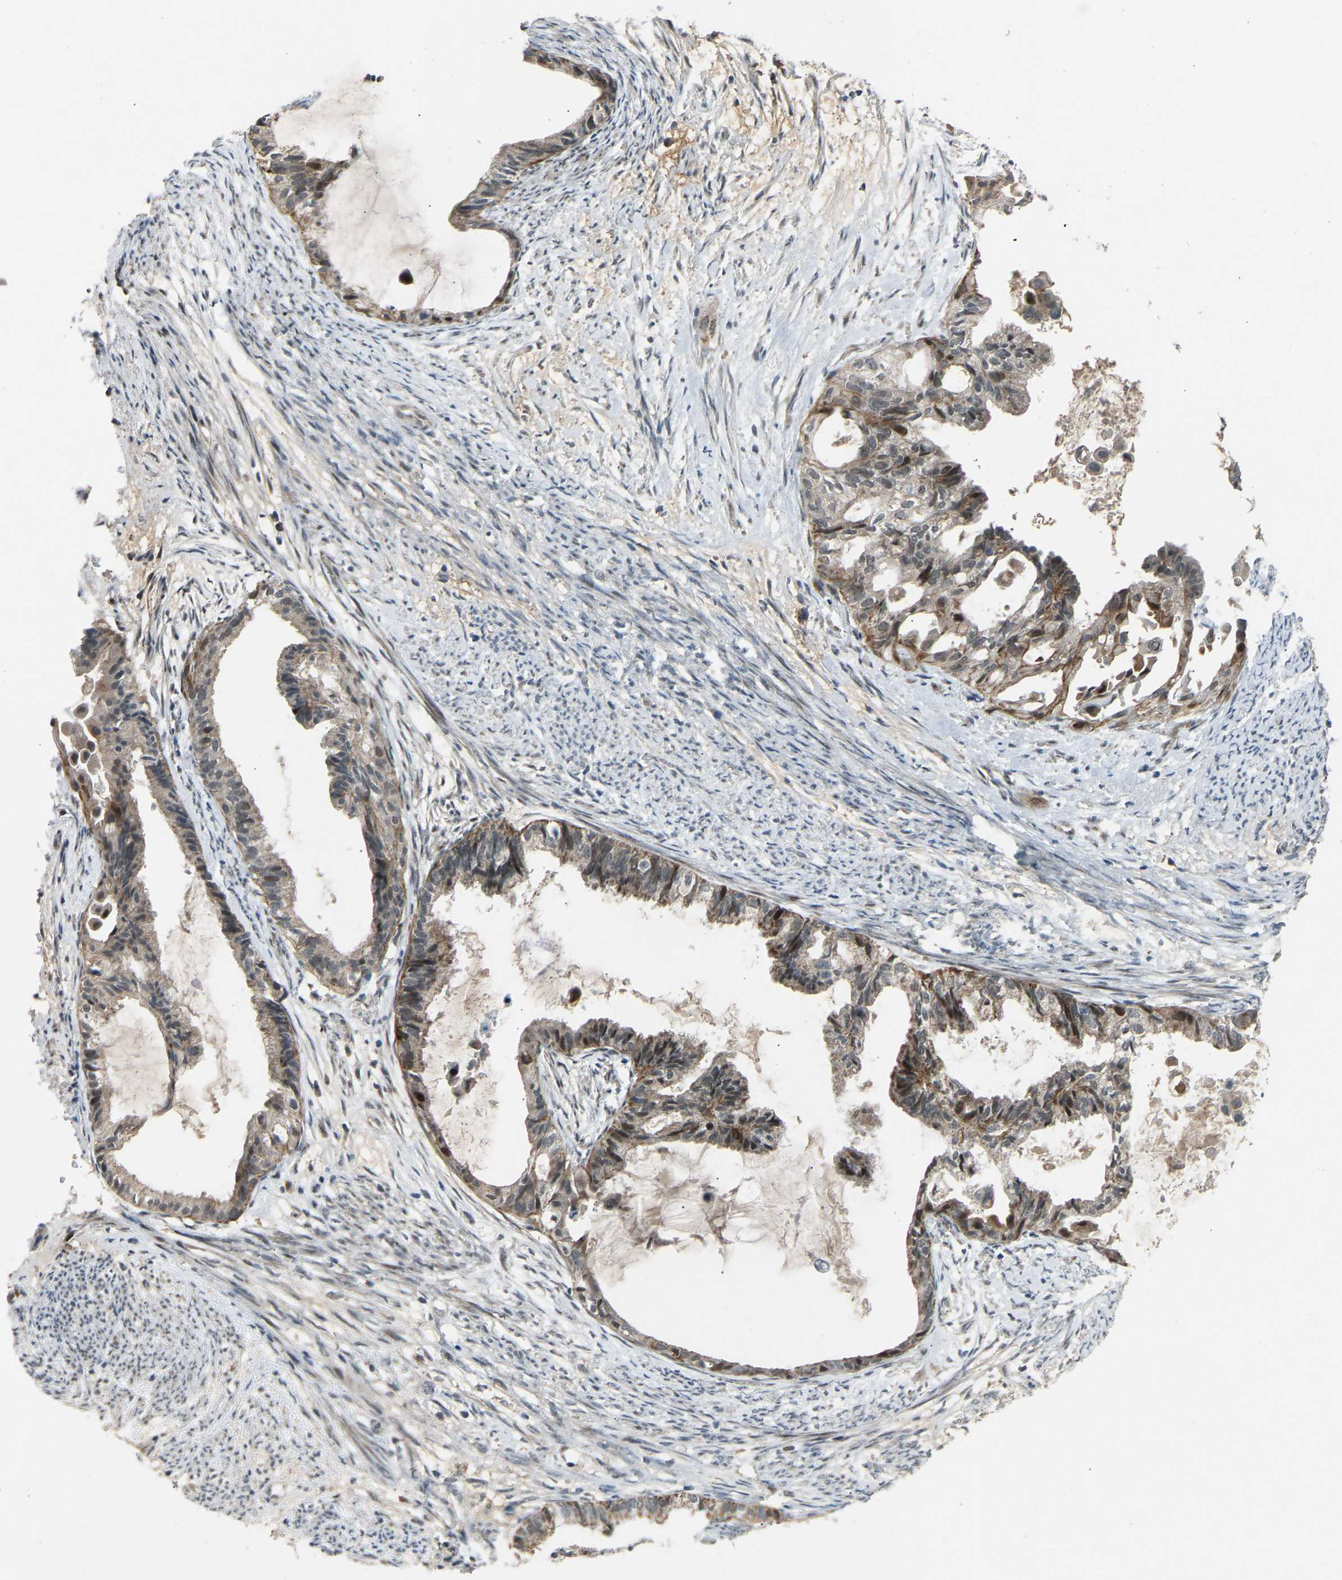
{"staining": {"intensity": "weak", "quantity": ">75%", "location": "cytoplasmic/membranous"}, "tissue": "cervical cancer", "cell_type": "Tumor cells", "image_type": "cancer", "snomed": [{"axis": "morphology", "description": "Normal tissue, NOS"}, {"axis": "morphology", "description": "Adenocarcinoma, NOS"}, {"axis": "topography", "description": "Cervix"}, {"axis": "topography", "description": "Endometrium"}], "caption": "Protein staining shows weak cytoplasmic/membranous positivity in about >75% of tumor cells in cervical cancer (adenocarcinoma).", "gene": "VPS41", "patient": {"sex": "female", "age": 86}}